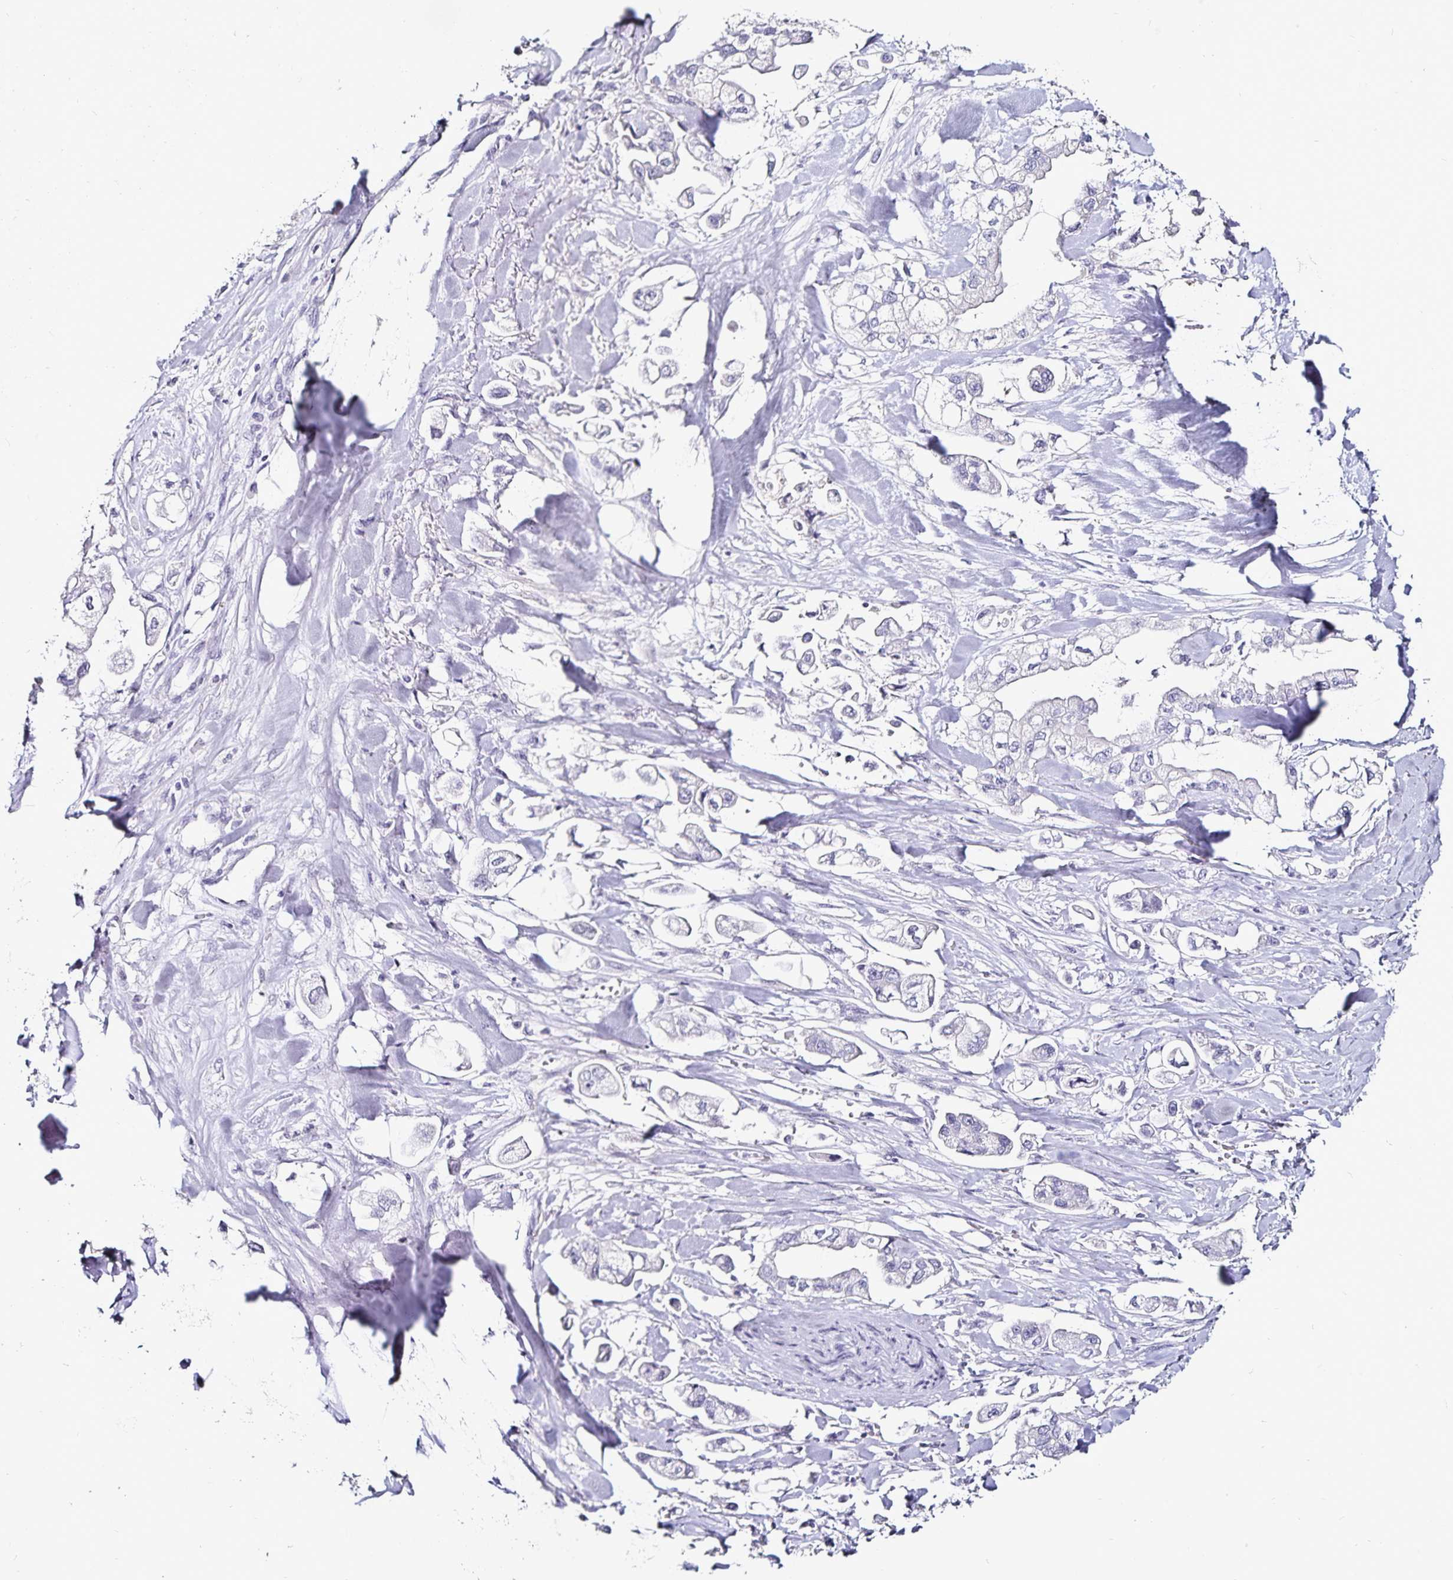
{"staining": {"intensity": "negative", "quantity": "none", "location": "none"}, "tissue": "stomach cancer", "cell_type": "Tumor cells", "image_type": "cancer", "snomed": [{"axis": "morphology", "description": "Adenocarcinoma, NOS"}, {"axis": "topography", "description": "Stomach"}], "caption": "Immunohistochemical staining of human stomach adenocarcinoma demonstrates no significant staining in tumor cells.", "gene": "TSPAN7", "patient": {"sex": "male", "age": 62}}